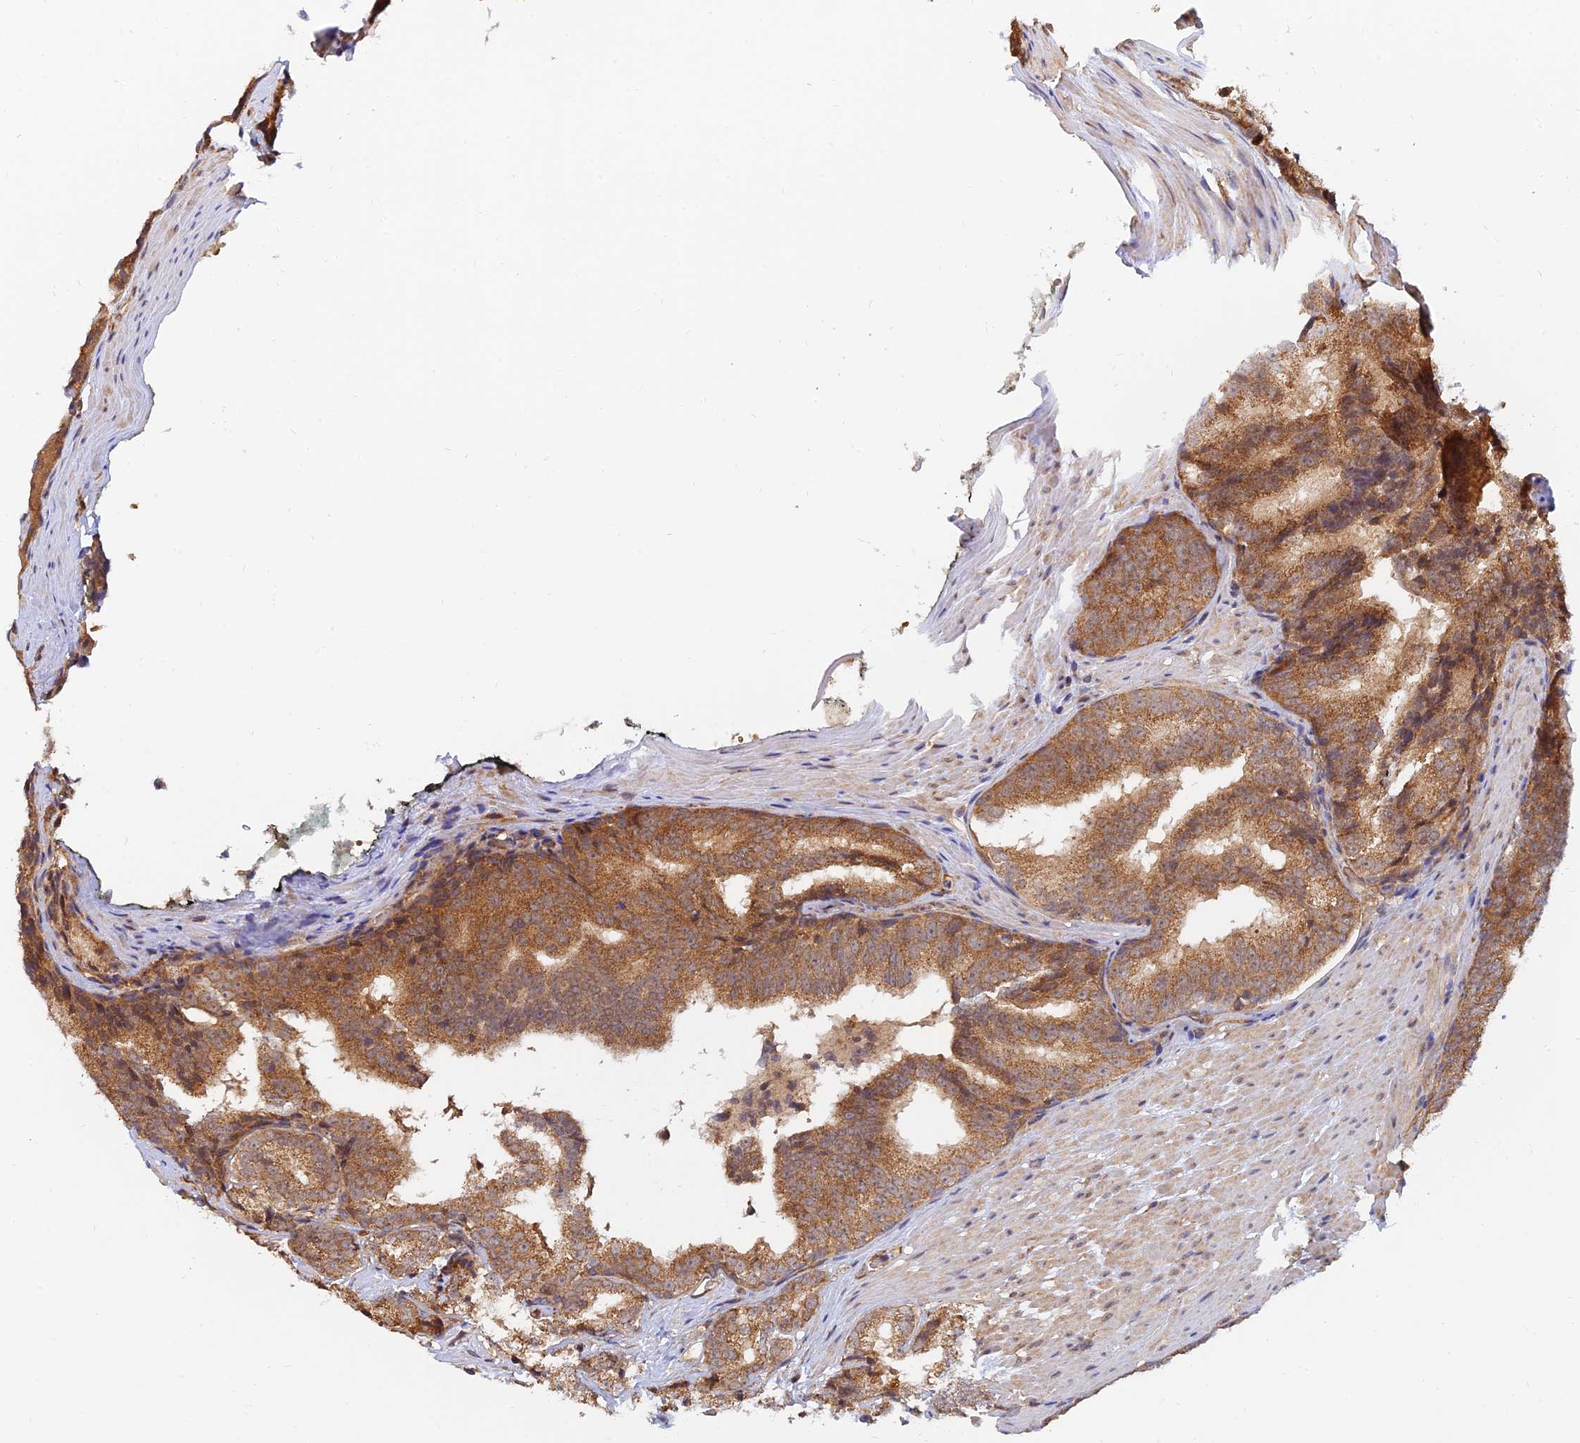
{"staining": {"intensity": "moderate", "quantity": ">75%", "location": "cytoplasmic/membranous"}, "tissue": "prostate cancer", "cell_type": "Tumor cells", "image_type": "cancer", "snomed": [{"axis": "morphology", "description": "Adenocarcinoma, High grade"}, {"axis": "topography", "description": "Prostate"}], "caption": "DAB (3,3'-diaminobenzidine) immunohistochemical staining of human prostate cancer reveals moderate cytoplasmic/membranous protein expression in approximately >75% of tumor cells.", "gene": "WDR41", "patient": {"sex": "male", "age": 66}}